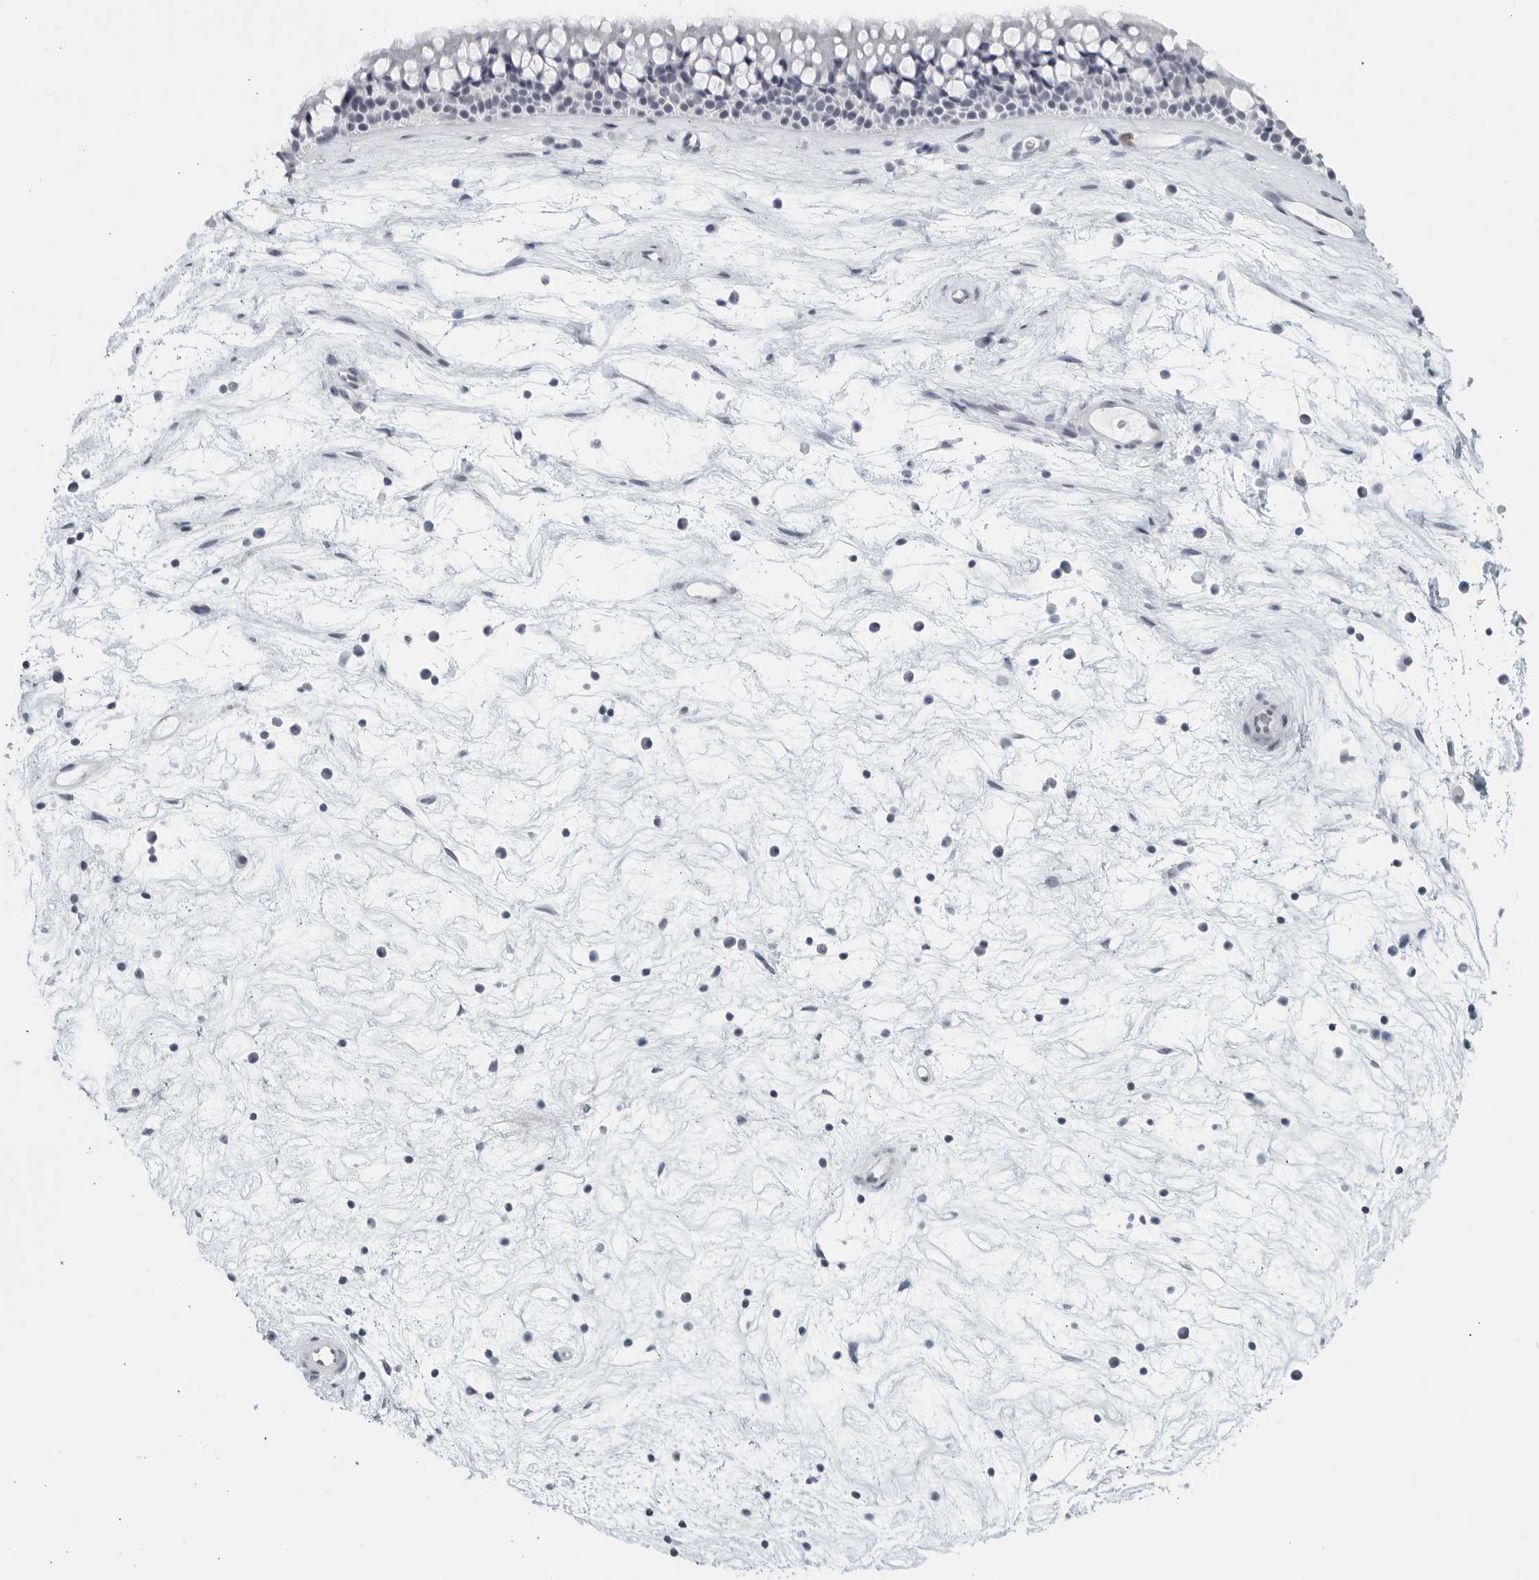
{"staining": {"intensity": "negative", "quantity": "none", "location": "none"}, "tissue": "nasopharynx", "cell_type": "Respiratory epithelial cells", "image_type": "normal", "snomed": [{"axis": "morphology", "description": "Normal tissue, NOS"}, {"axis": "topography", "description": "Nasopharynx"}], "caption": "Human nasopharynx stained for a protein using immunohistochemistry displays no expression in respiratory epithelial cells.", "gene": "KLK7", "patient": {"sex": "male", "age": 64}}